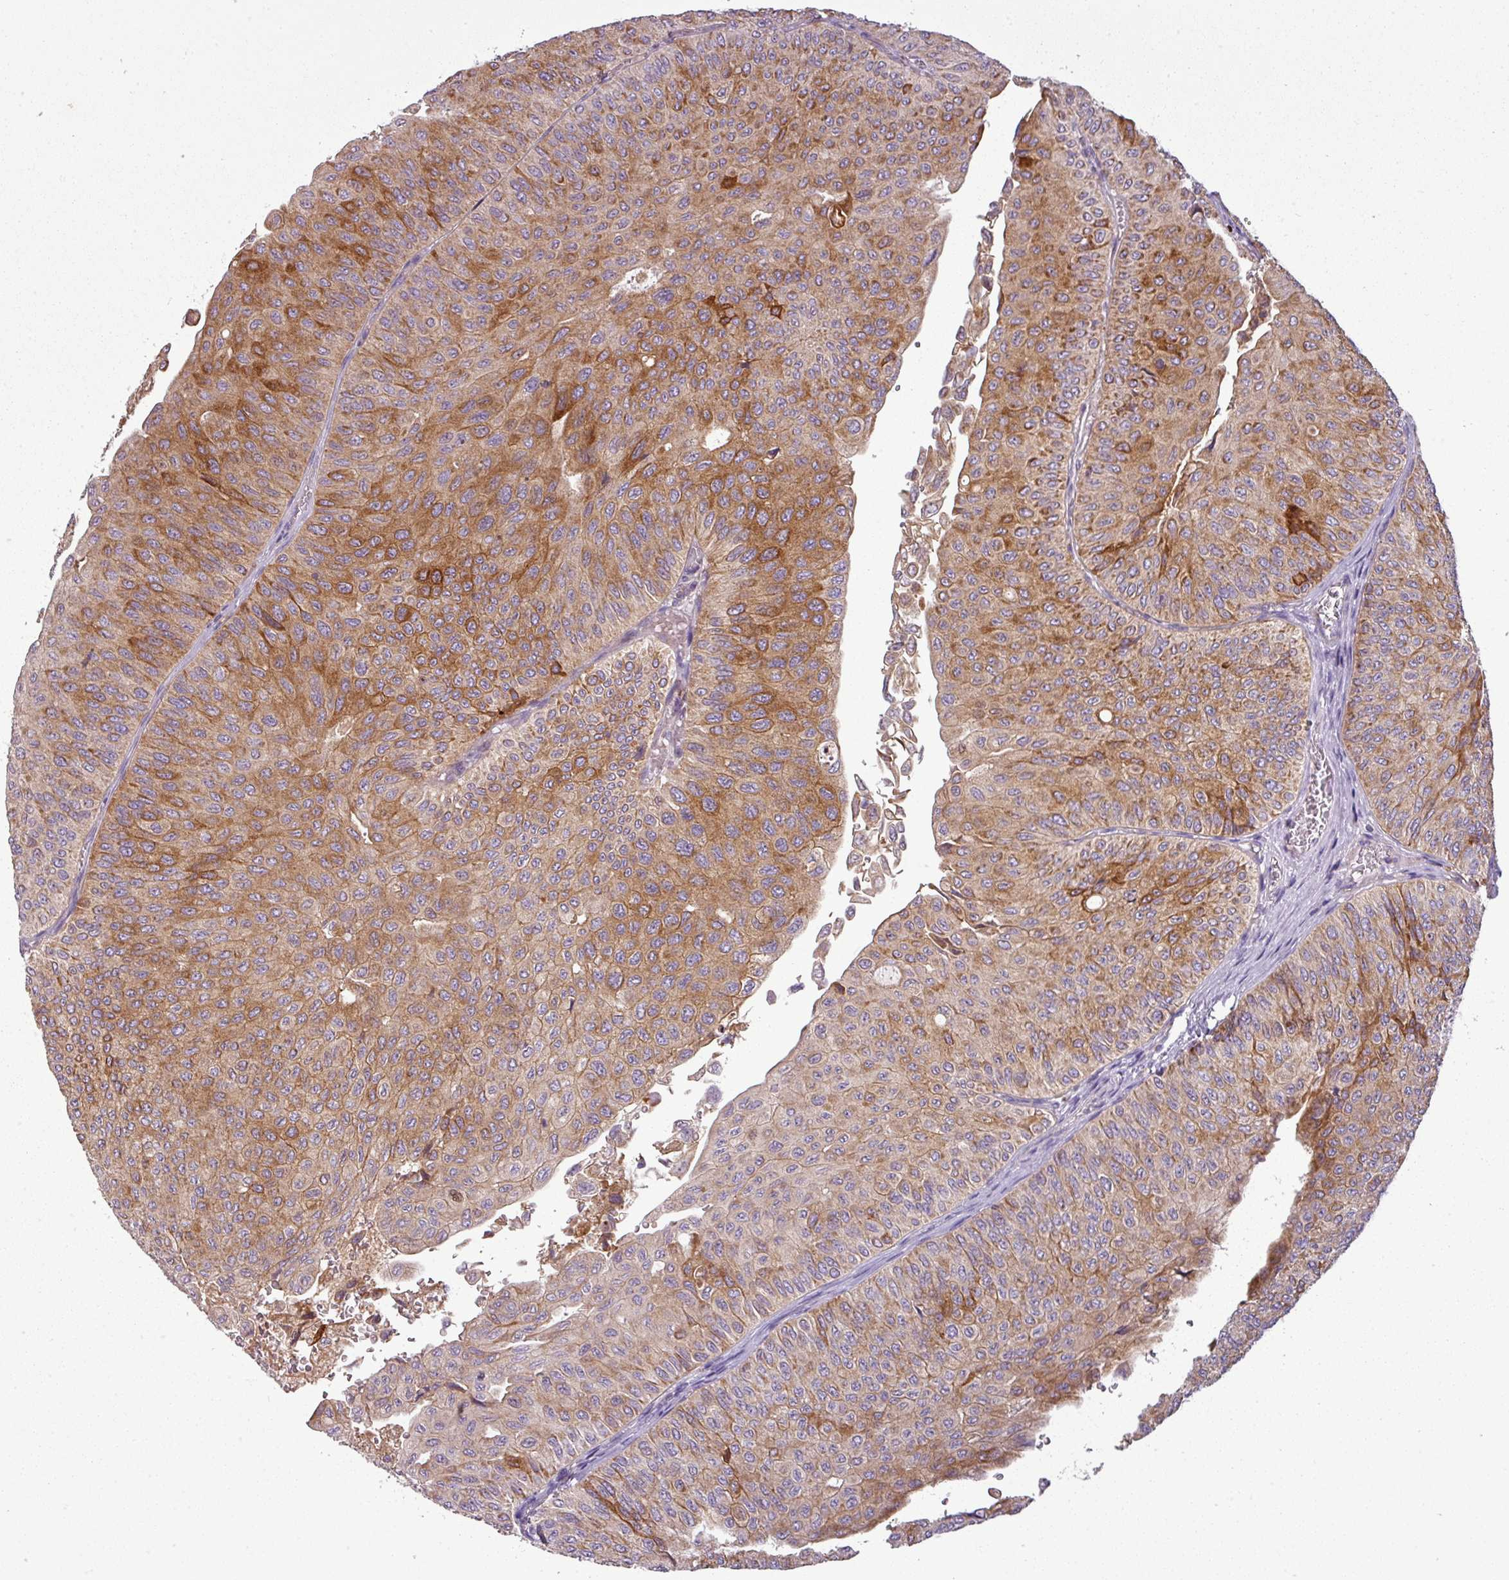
{"staining": {"intensity": "moderate", "quantity": "25%-75%", "location": "cytoplasmic/membranous"}, "tissue": "urothelial cancer", "cell_type": "Tumor cells", "image_type": "cancer", "snomed": [{"axis": "morphology", "description": "Urothelial carcinoma, NOS"}, {"axis": "topography", "description": "Urinary bladder"}], "caption": "A brown stain shows moderate cytoplasmic/membranous expression of a protein in human transitional cell carcinoma tumor cells.", "gene": "PNMA6A", "patient": {"sex": "male", "age": 59}}